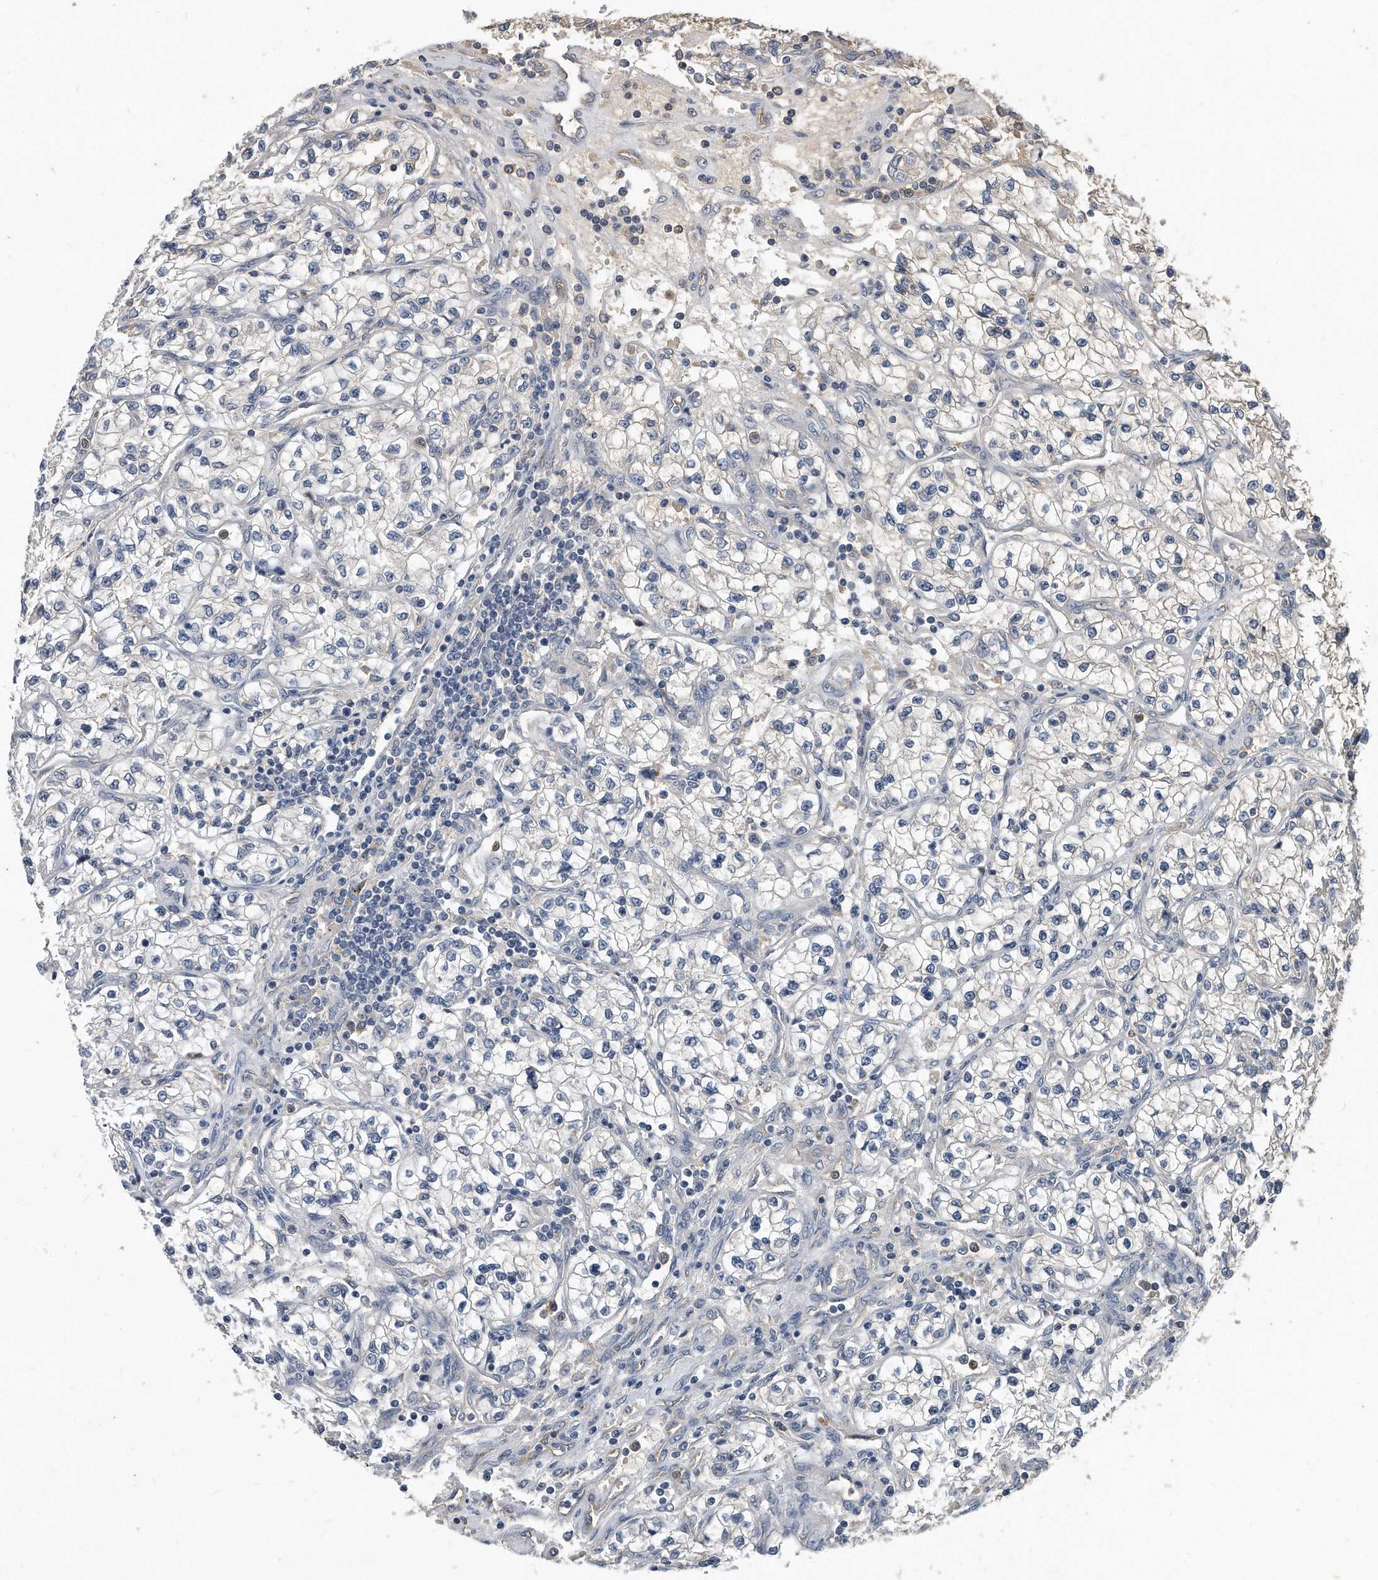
{"staining": {"intensity": "weak", "quantity": "<25%", "location": "cytoplasmic/membranous"}, "tissue": "renal cancer", "cell_type": "Tumor cells", "image_type": "cancer", "snomed": [{"axis": "morphology", "description": "Adenocarcinoma, NOS"}, {"axis": "topography", "description": "Kidney"}], "caption": "Tumor cells show no significant protein expression in renal cancer (adenocarcinoma). (DAB (3,3'-diaminobenzidine) immunohistochemistry visualized using brightfield microscopy, high magnification).", "gene": "HOMER3", "patient": {"sex": "female", "age": 57}}